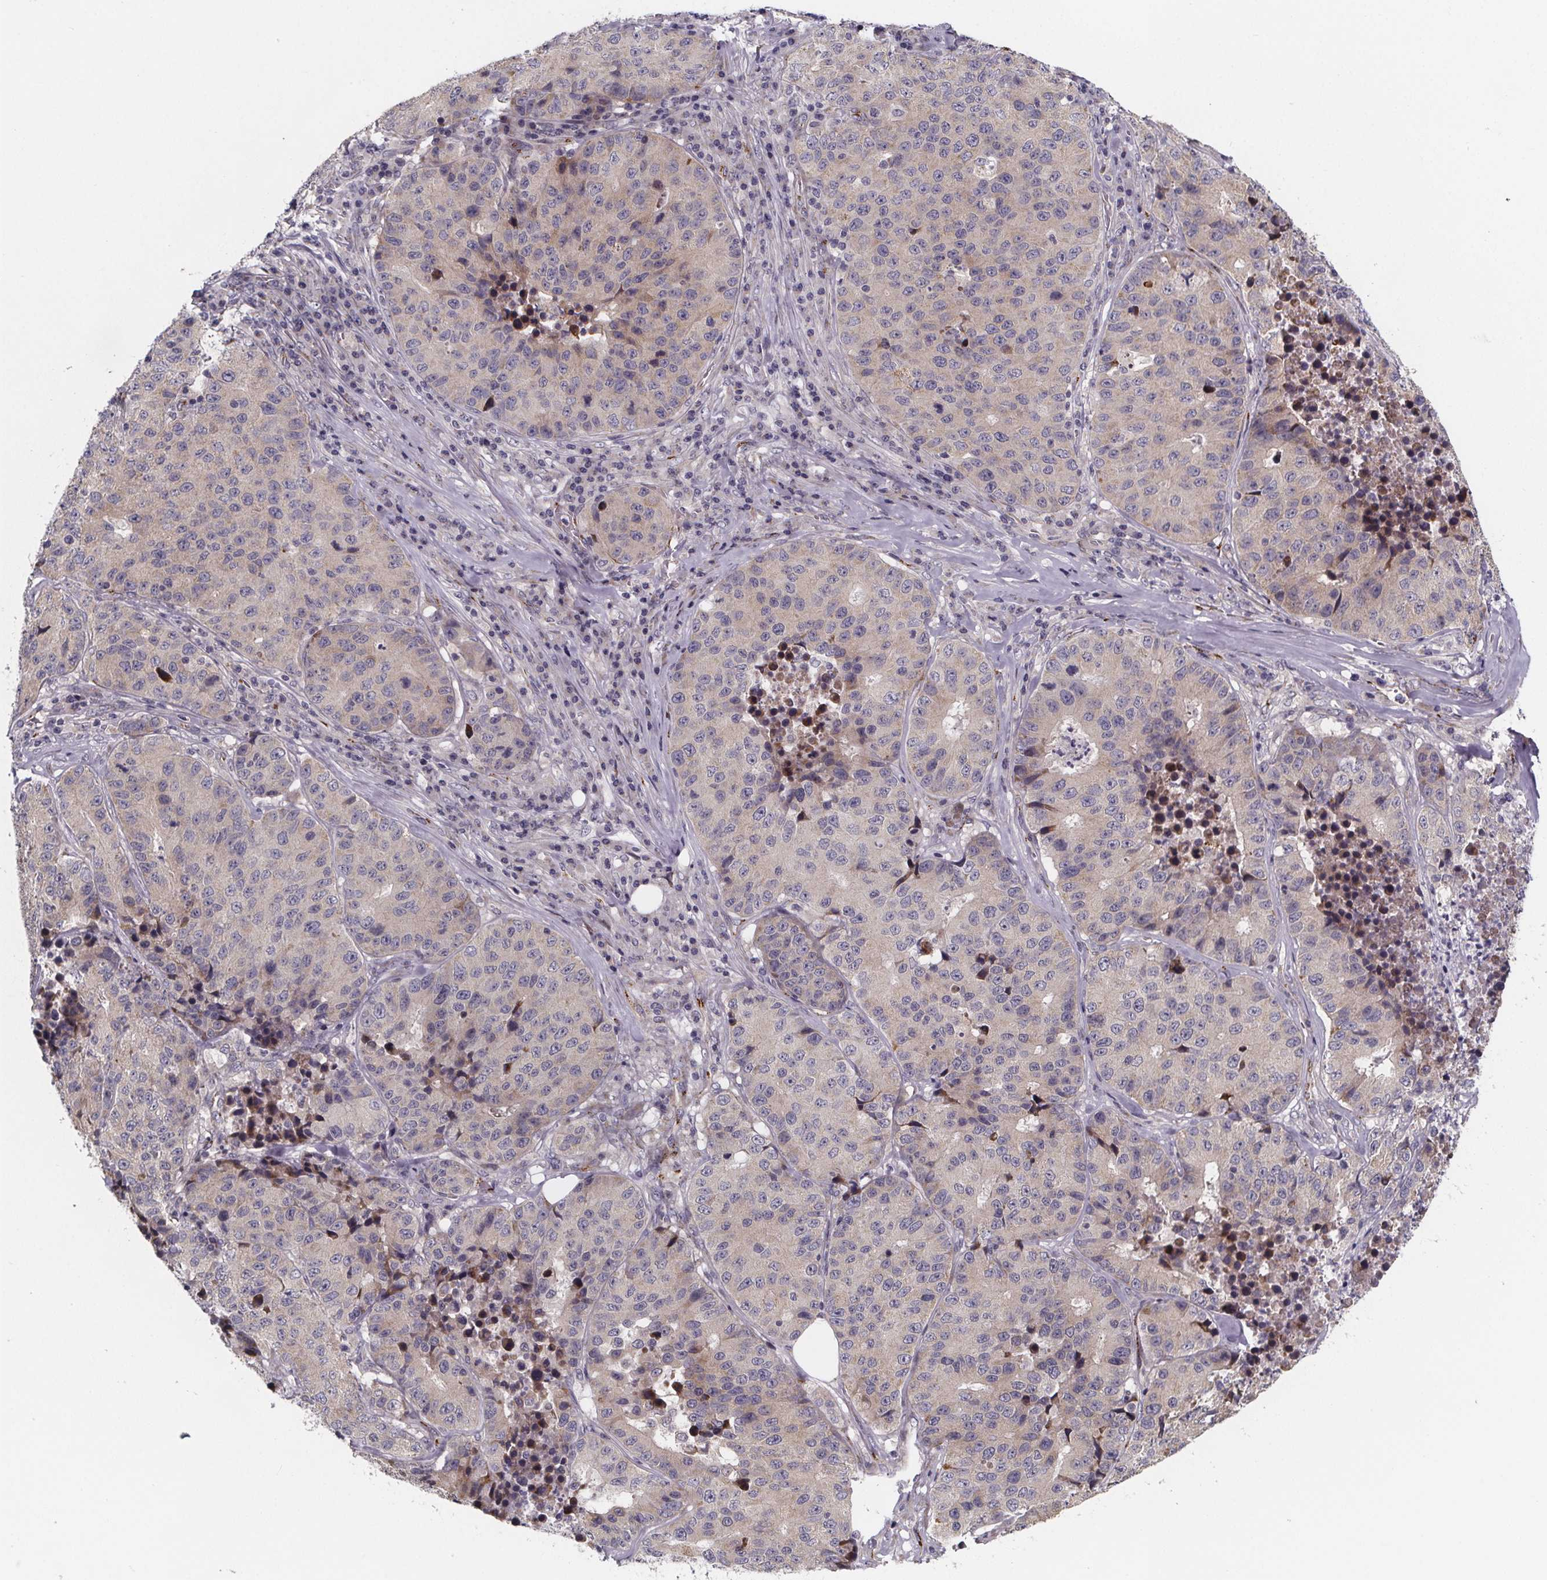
{"staining": {"intensity": "negative", "quantity": "none", "location": "none"}, "tissue": "stomach cancer", "cell_type": "Tumor cells", "image_type": "cancer", "snomed": [{"axis": "morphology", "description": "Adenocarcinoma, NOS"}, {"axis": "topography", "description": "Stomach"}], "caption": "A high-resolution image shows IHC staining of stomach cancer (adenocarcinoma), which exhibits no significant expression in tumor cells.", "gene": "NDST1", "patient": {"sex": "male", "age": 71}}